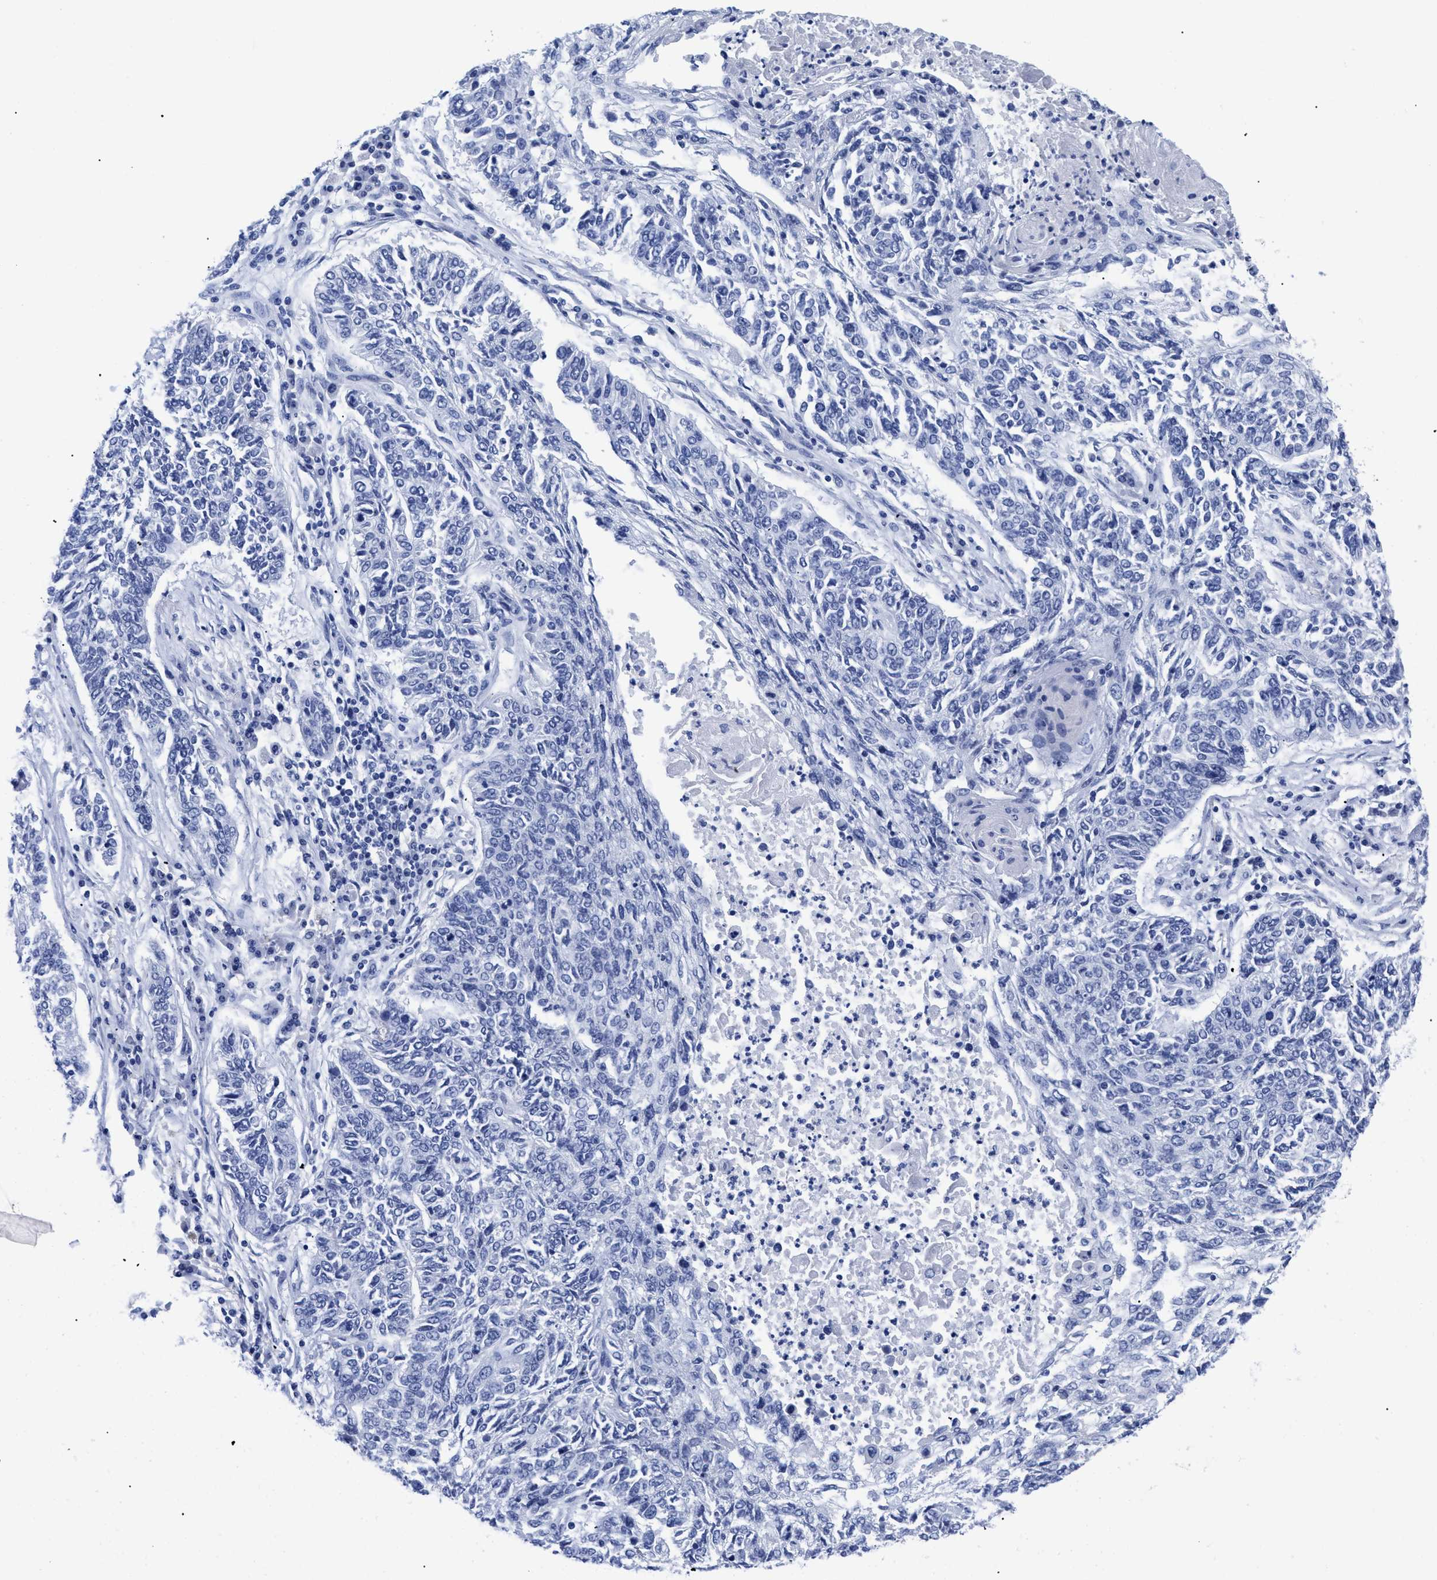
{"staining": {"intensity": "negative", "quantity": "none", "location": "none"}, "tissue": "lung cancer", "cell_type": "Tumor cells", "image_type": "cancer", "snomed": [{"axis": "morphology", "description": "Normal tissue, NOS"}, {"axis": "morphology", "description": "Squamous cell carcinoma, NOS"}, {"axis": "topography", "description": "Cartilage tissue"}, {"axis": "topography", "description": "Bronchus"}, {"axis": "topography", "description": "Lung"}], "caption": "Tumor cells show no significant expression in lung cancer.", "gene": "TREML1", "patient": {"sex": "female", "age": 49}}